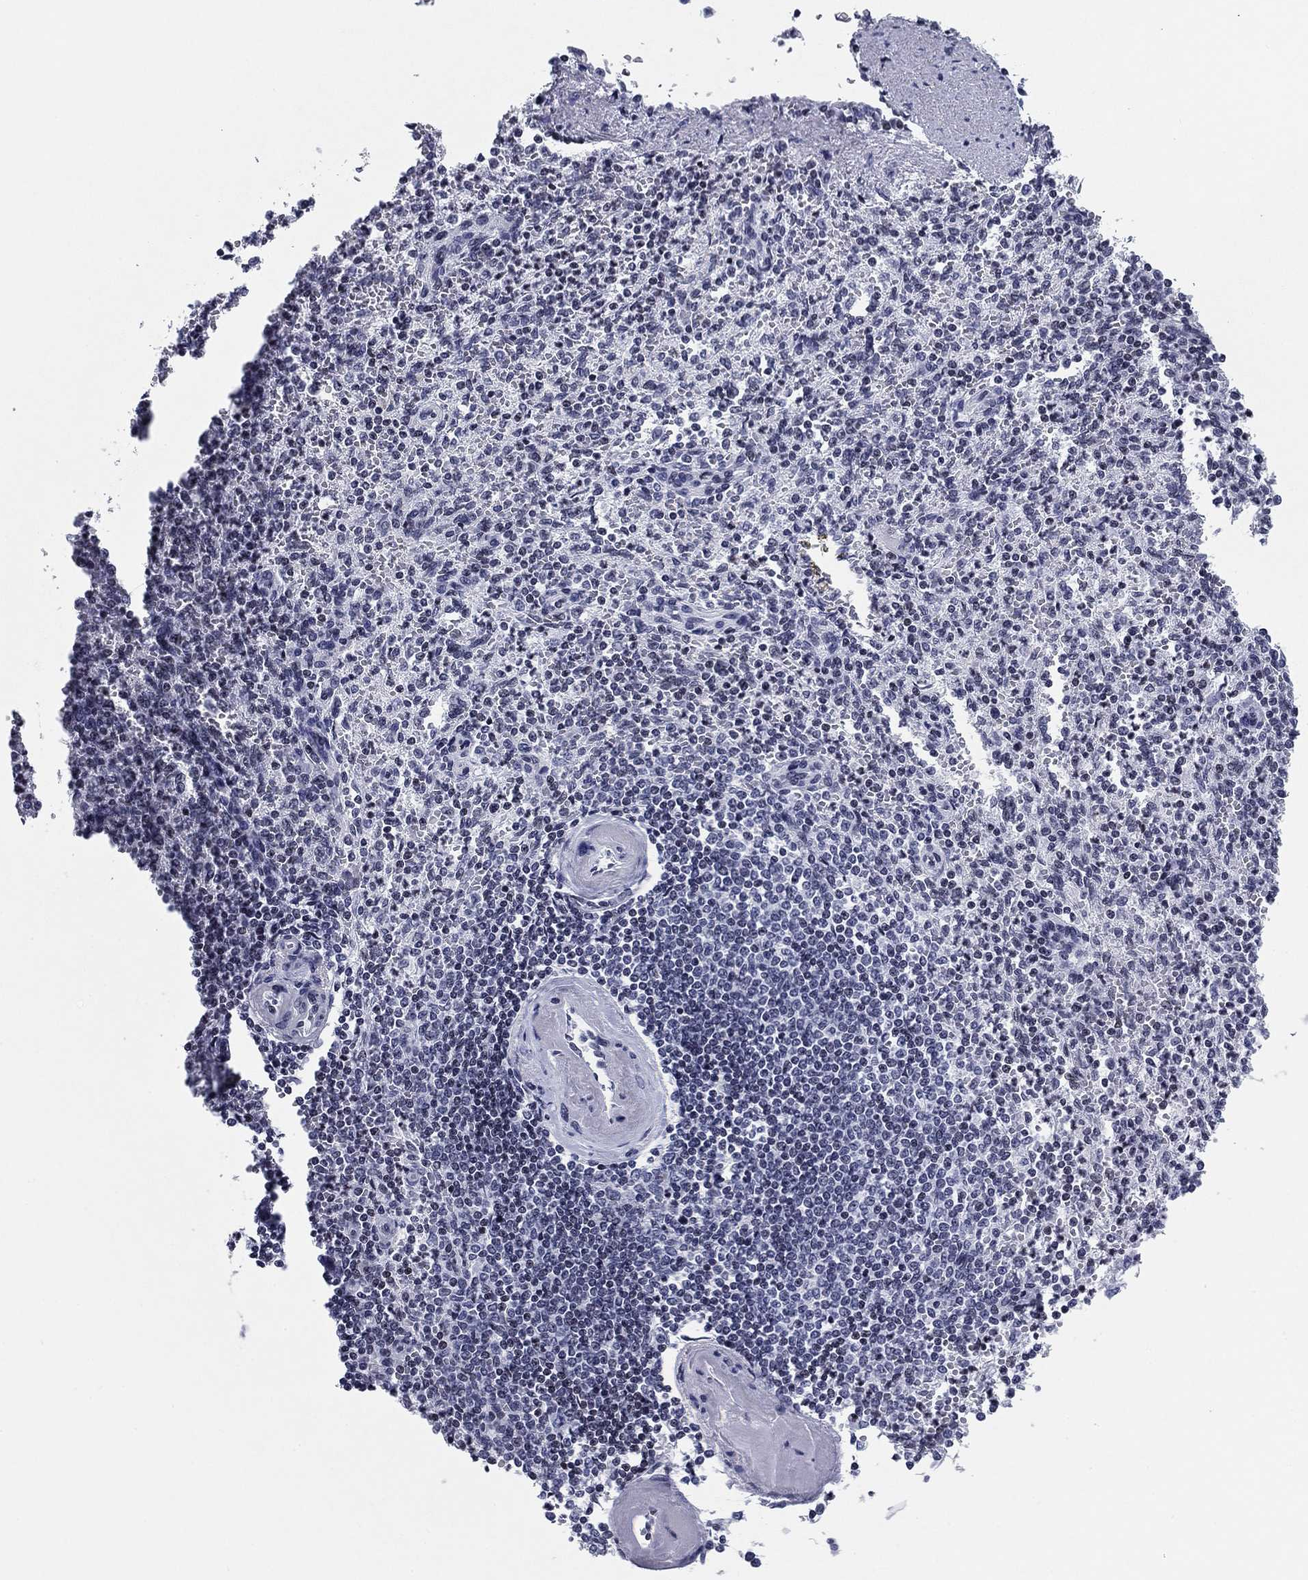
{"staining": {"intensity": "negative", "quantity": "none", "location": "none"}, "tissue": "spleen", "cell_type": "Cells in red pulp", "image_type": "normal", "snomed": [{"axis": "morphology", "description": "Normal tissue, NOS"}, {"axis": "topography", "description": "Spleen"}], "caption": "Protein analysis of benign spleen exhibits no significant staining in cells in red pulp.", "gene": "CCDC144A", "patient": {"sex": "female", "age": 74}}